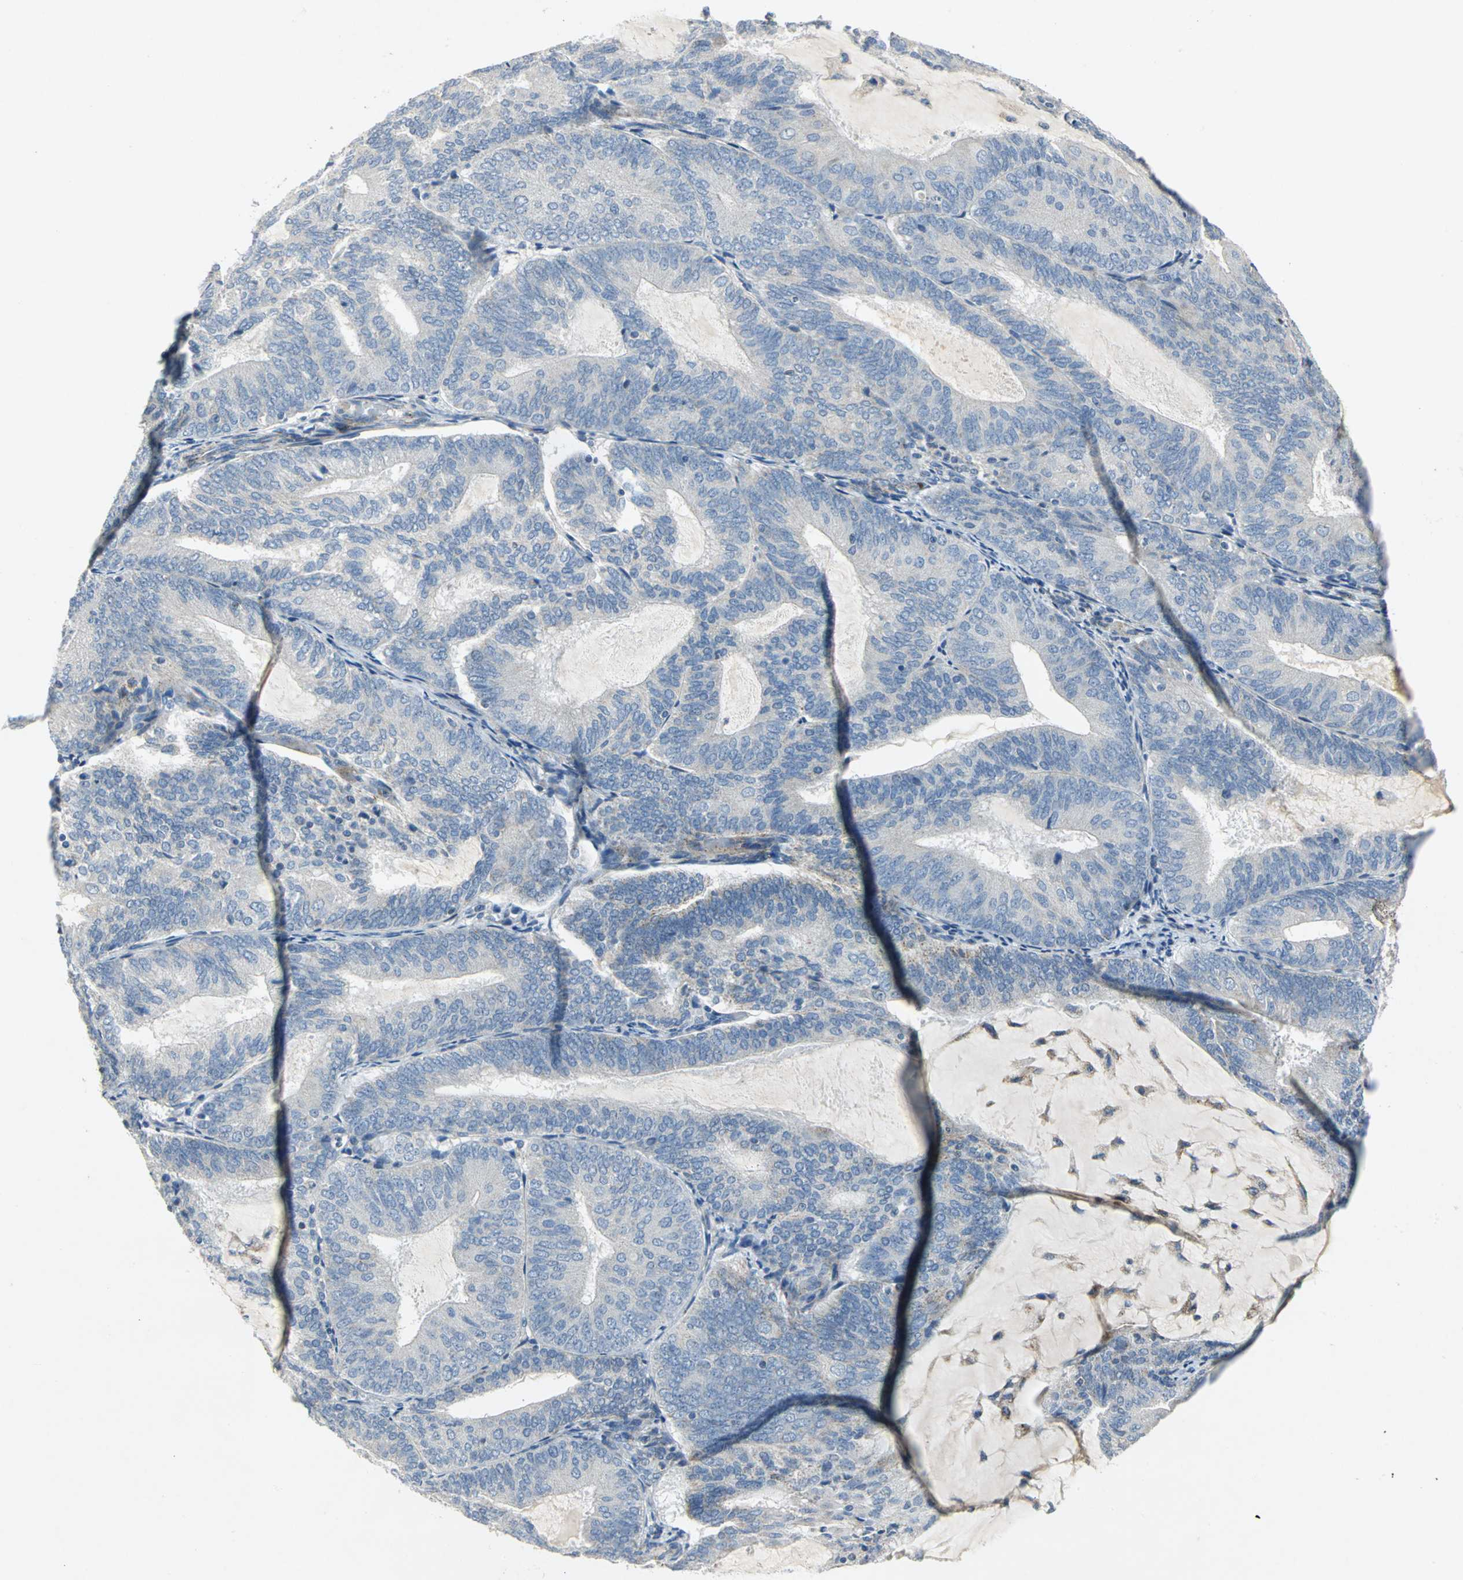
{"staining": {"intensity": "weak", "quantity": "<25%", "location": "cytoplasmic/membranous"}, "tissue": "endometrial cancer", "cell_type": "Tumor cells", "image_type": "cancer", "snomed": [{"axis": "morphology", "description": "Adenocarcinoma, NOS"}, {"axis": "topography", "description": "Endometrium"}], "caption": "Adenocarcinoma (endometrial) stained for a protein using IHC demonstrates no staining tumor cells.", "gene": "SPPL2B", "patient": {"sex": "female", "age": 81}}